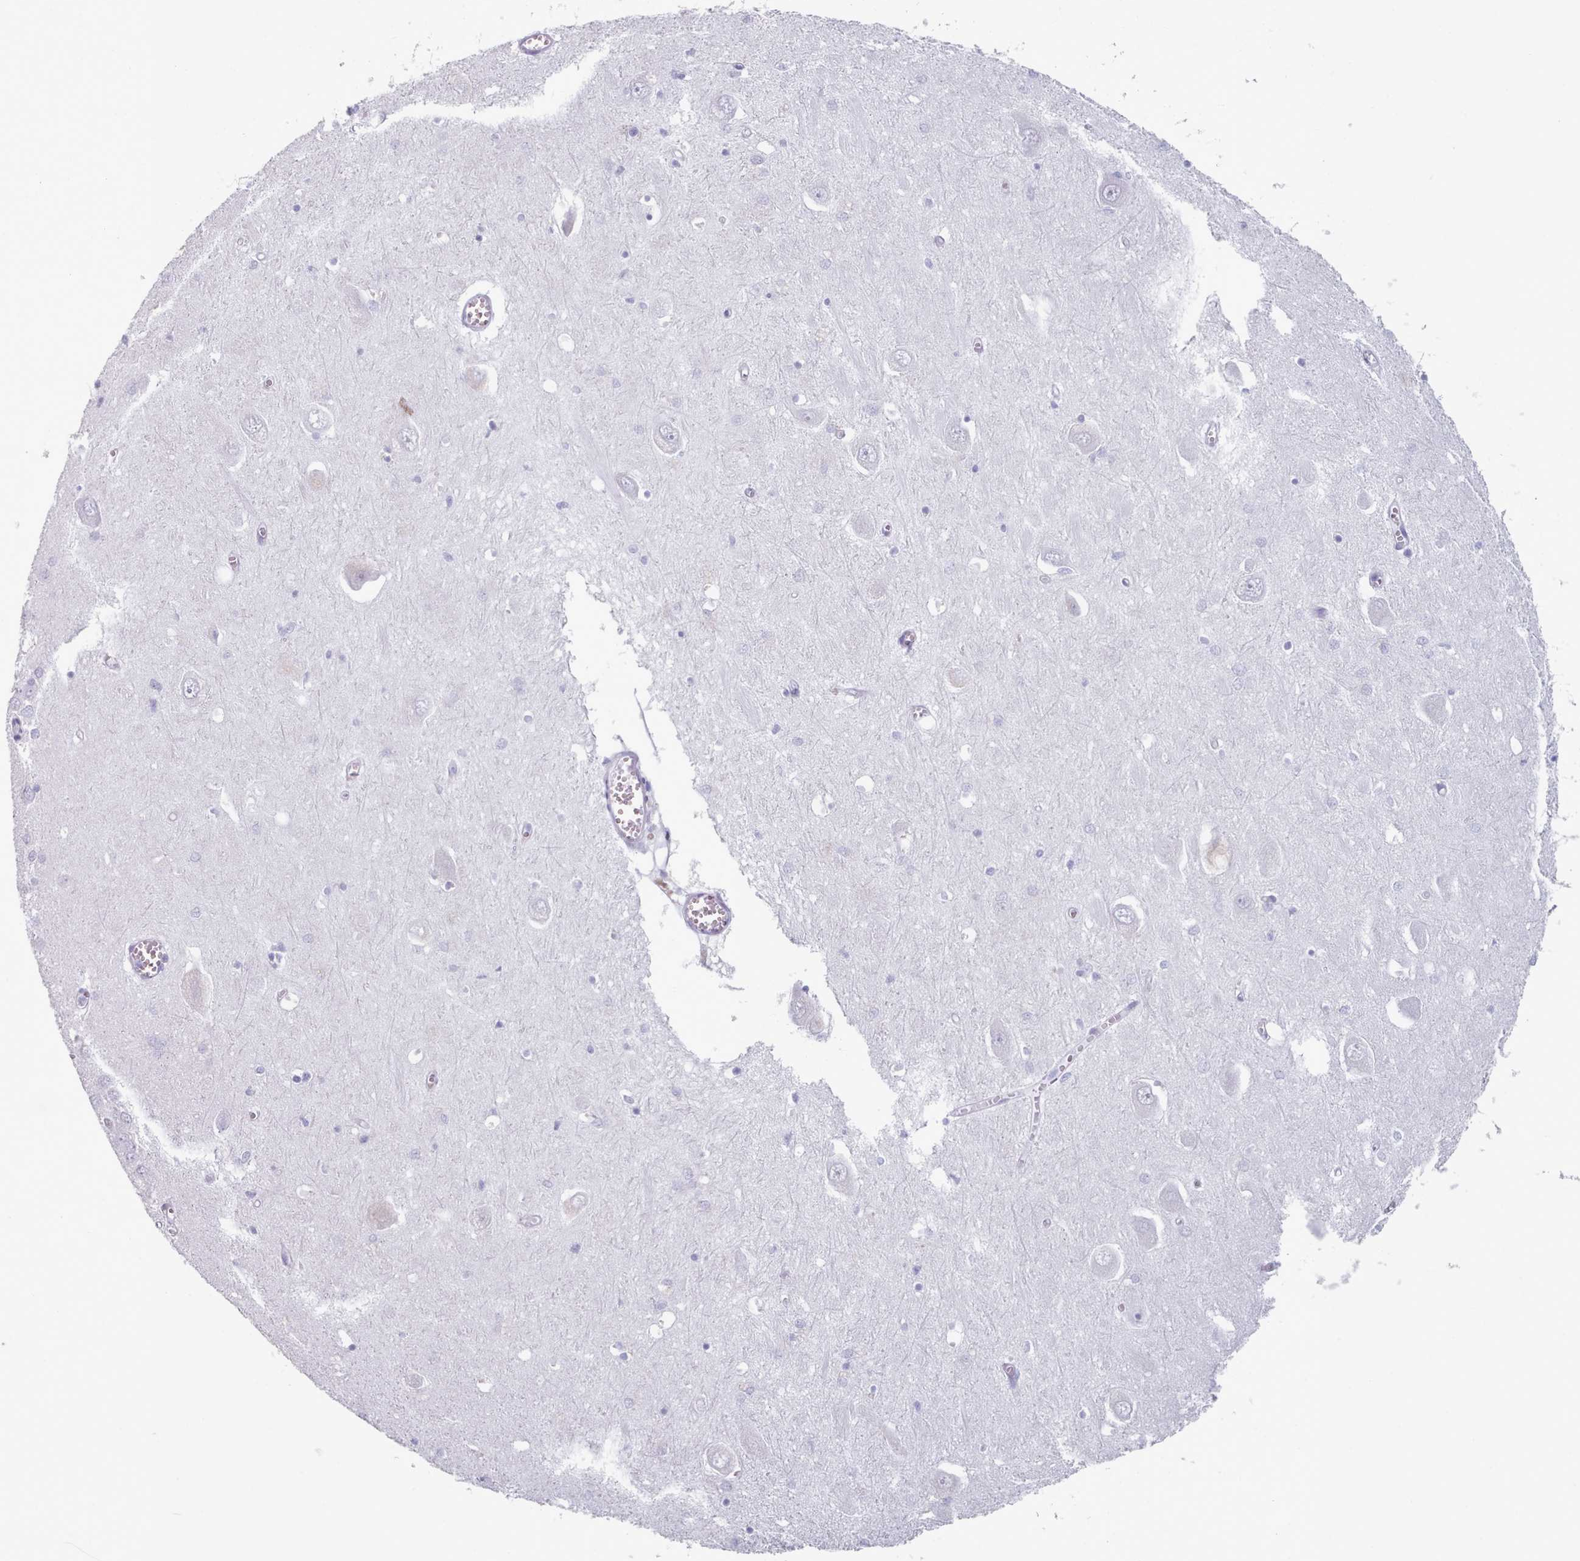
{"staining": {"intensity": "negative", "quantity": "none", "location": "none"}, "tissue": "hippocampus", "cell_type": "Glial cells", "image_type": "normal", "snomed": [{"axis": "morphology", "description": "Normal tissue, NOS"}, {"axis": "topography", "description": "Hippocampus"}], "caption": "An IHC histopathology image of normal hippocampus is shown. There is no staining in glial cells of hippocampus.", "gene": "FAM170B", "patient": {"sex": "male", "age": 70}}